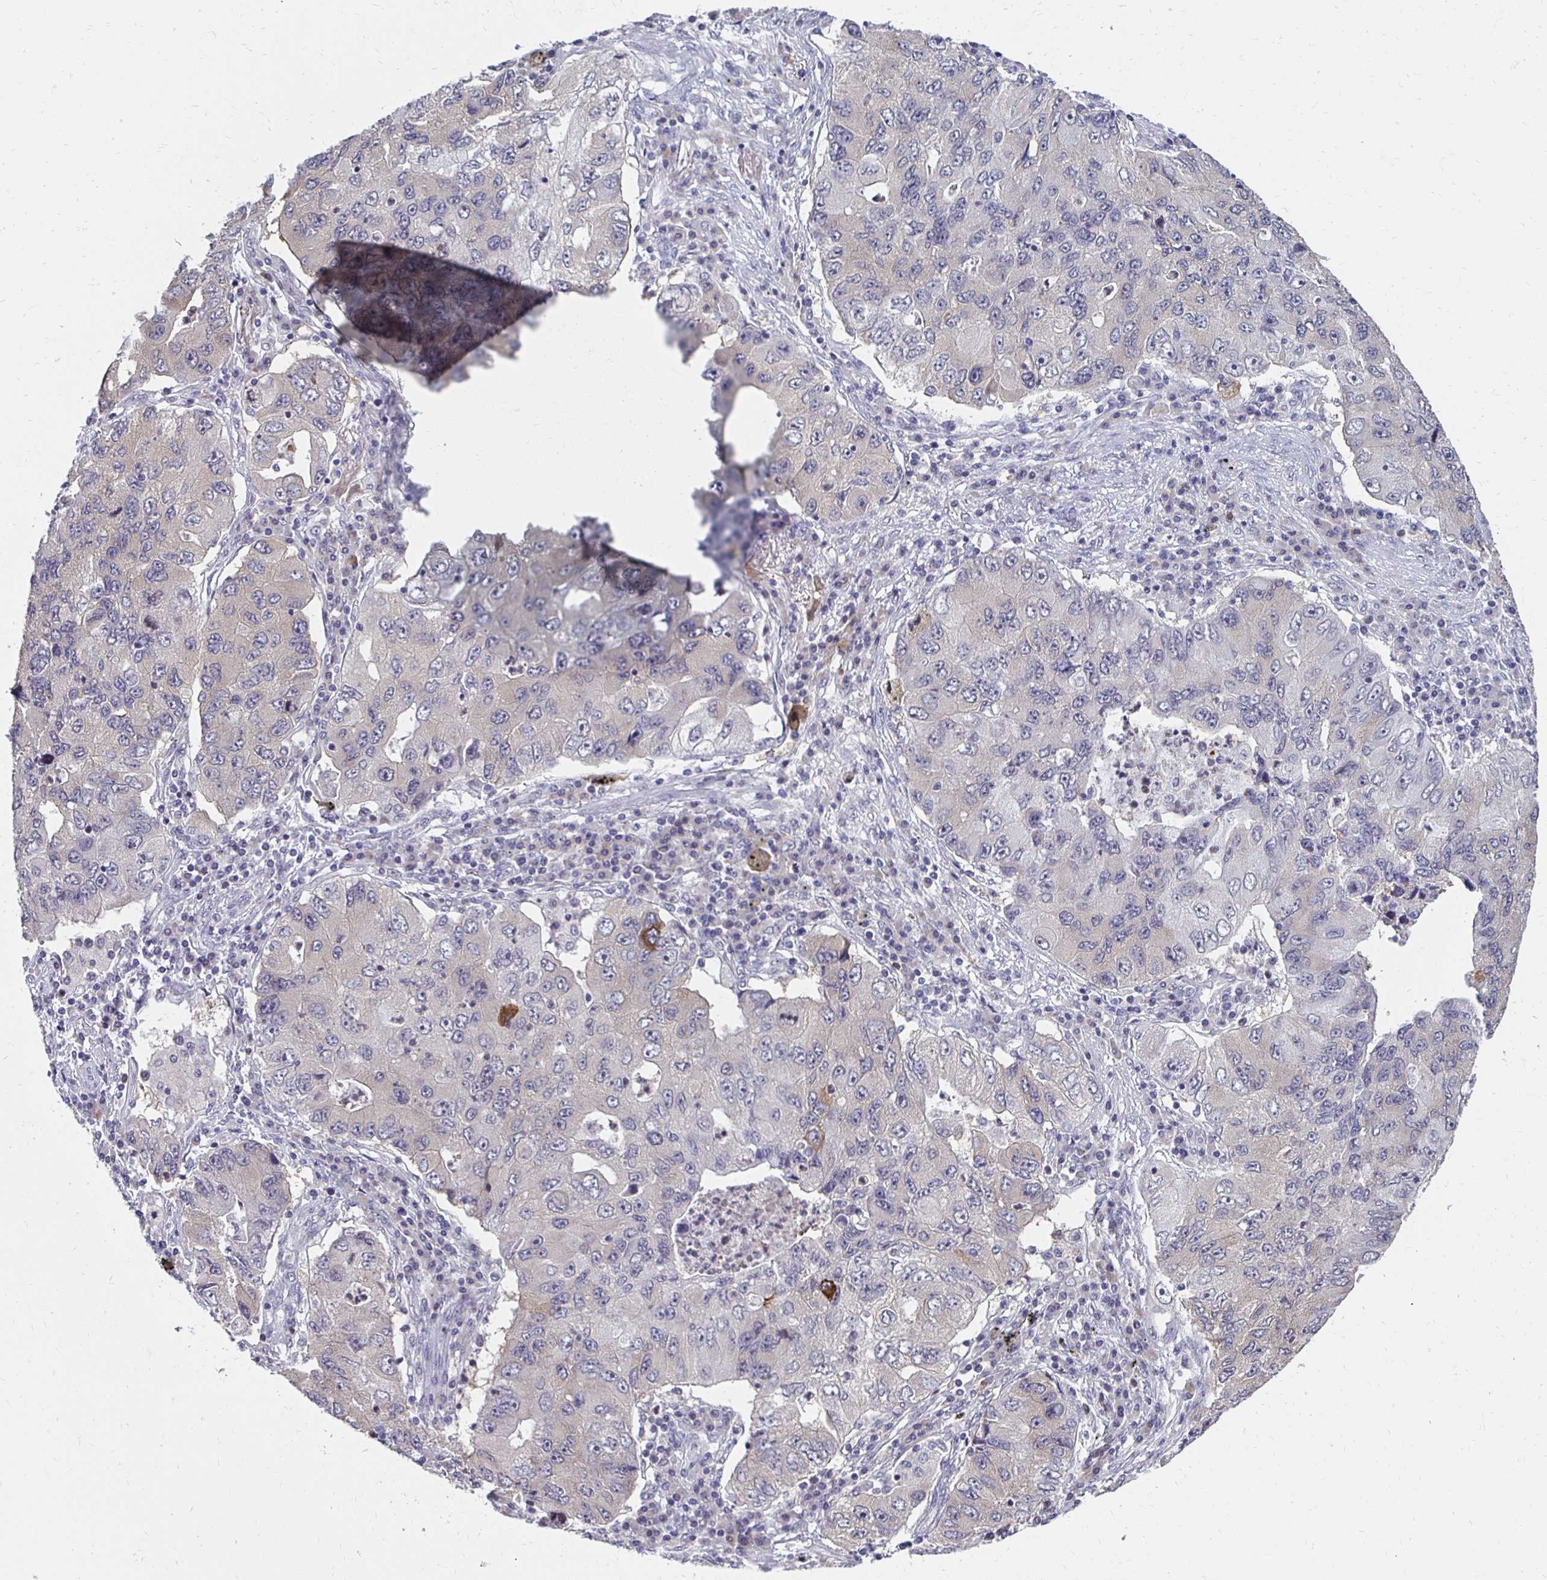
{"staining": {"intensity": "negative", "quantity": "none", "location": "none"}, "tissue": "lung cancer", "cell_type": "Tumor cells", "image_type": "cancer", "snomed": [{"axis": "morphology", "description": "Adenocarcinoma, NOS"}, {"axis": "morphology", "description": "Adenocarcinoma, metastatic, NOS"}, {"axis": "topography", "description": "Lymph node"}, {"axis": "topography", "description": "Lung"}], "caption": "A micrograph of human lung adenocarcinoma is negative for staining in tumor cells. (Stains: DAB immunohistochemistry (IHC) with hematoxylin counter stain, Microscopy: brightfield microscopy at high magnification).", "gene": "PADI2", "patient": {"sex": "female", "age": 54}}